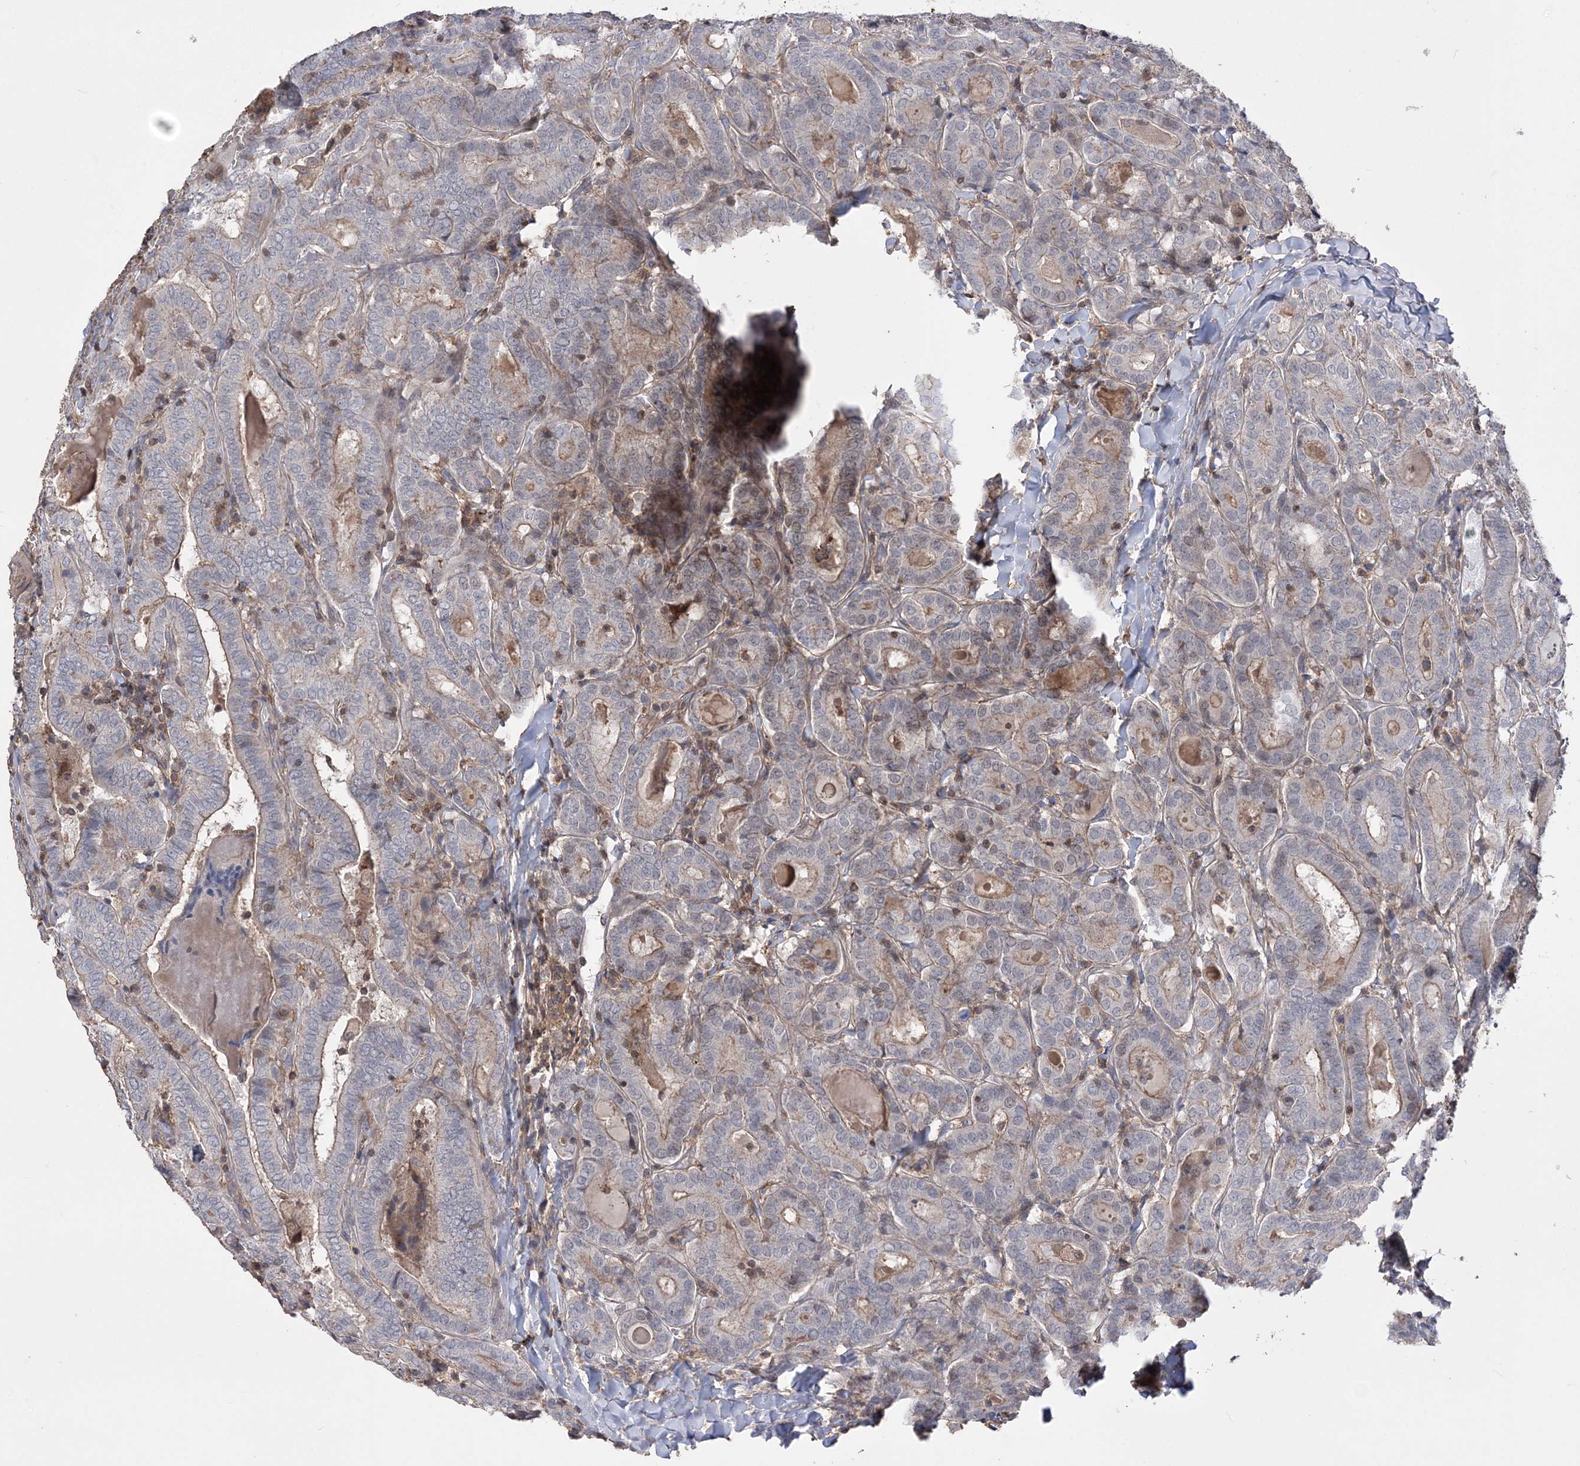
{"staining": {"intensity": "weak", "quantity": "25%-75%", "location": "cytoplasmic/membranous"}, "tissue": "thyroid cancer", "cell_type": "Tumor cells", "image_type": "cancer", "snomed": [{"axis": "morphology", "description": "Papillary adenocarcinoma, NOS"}, {"axis": "topography", "description": "Thyroid gland"}], "caption": "Thyroid cancer (papillary adenocarcinoma) stained with DAB (3,3'-diaminobenzidine) IHC demonstrates low levels of weak cytoplasmic/membranous expression in approximately 25%-75% of tumor cells.", "gene": "SLFN14", "patient": {"sex": "female", "age": 72}}